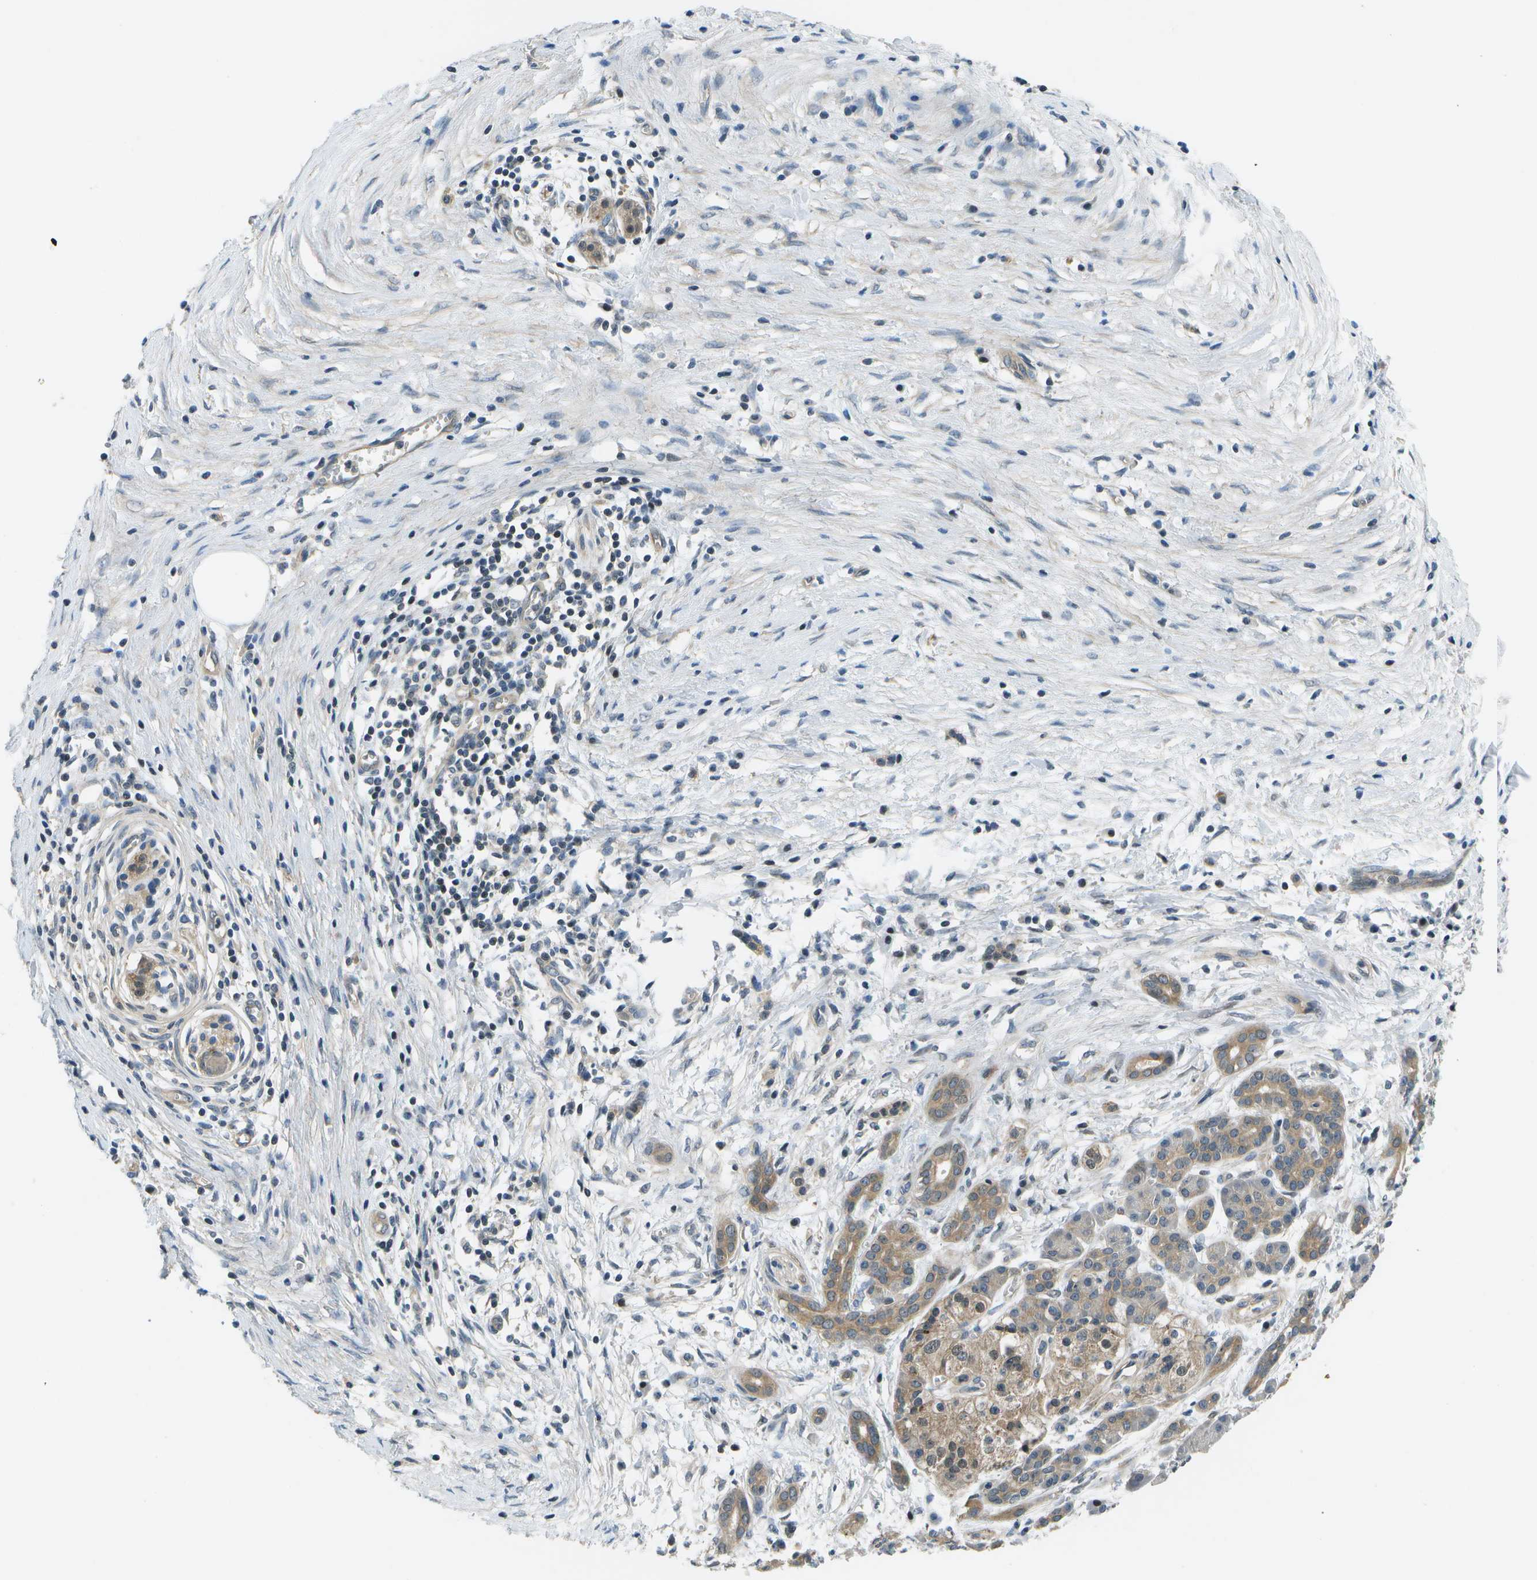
{"staining": {"intensity": "moderate", "quantity": ">75%", "location": "cytoplasmic/membranous"}, "tissue": "pancreatic cancer", "cell_type": "Tumor cells", "image_type": "cancer", "snomed": [{"axis": "morphology", "description": "Adenocarcinoma, NOS"}, {"axis": "topography", "description": "Pancreas"}], "caption": "Immunohistochemical staining of human pancreatic cancer displays medium levels of moderate cytoplasmic/membranous protein positivity in about >75% of tumor cells.", "gene": "ENPP5", "patient": {"sex": "female", "age": 70}}